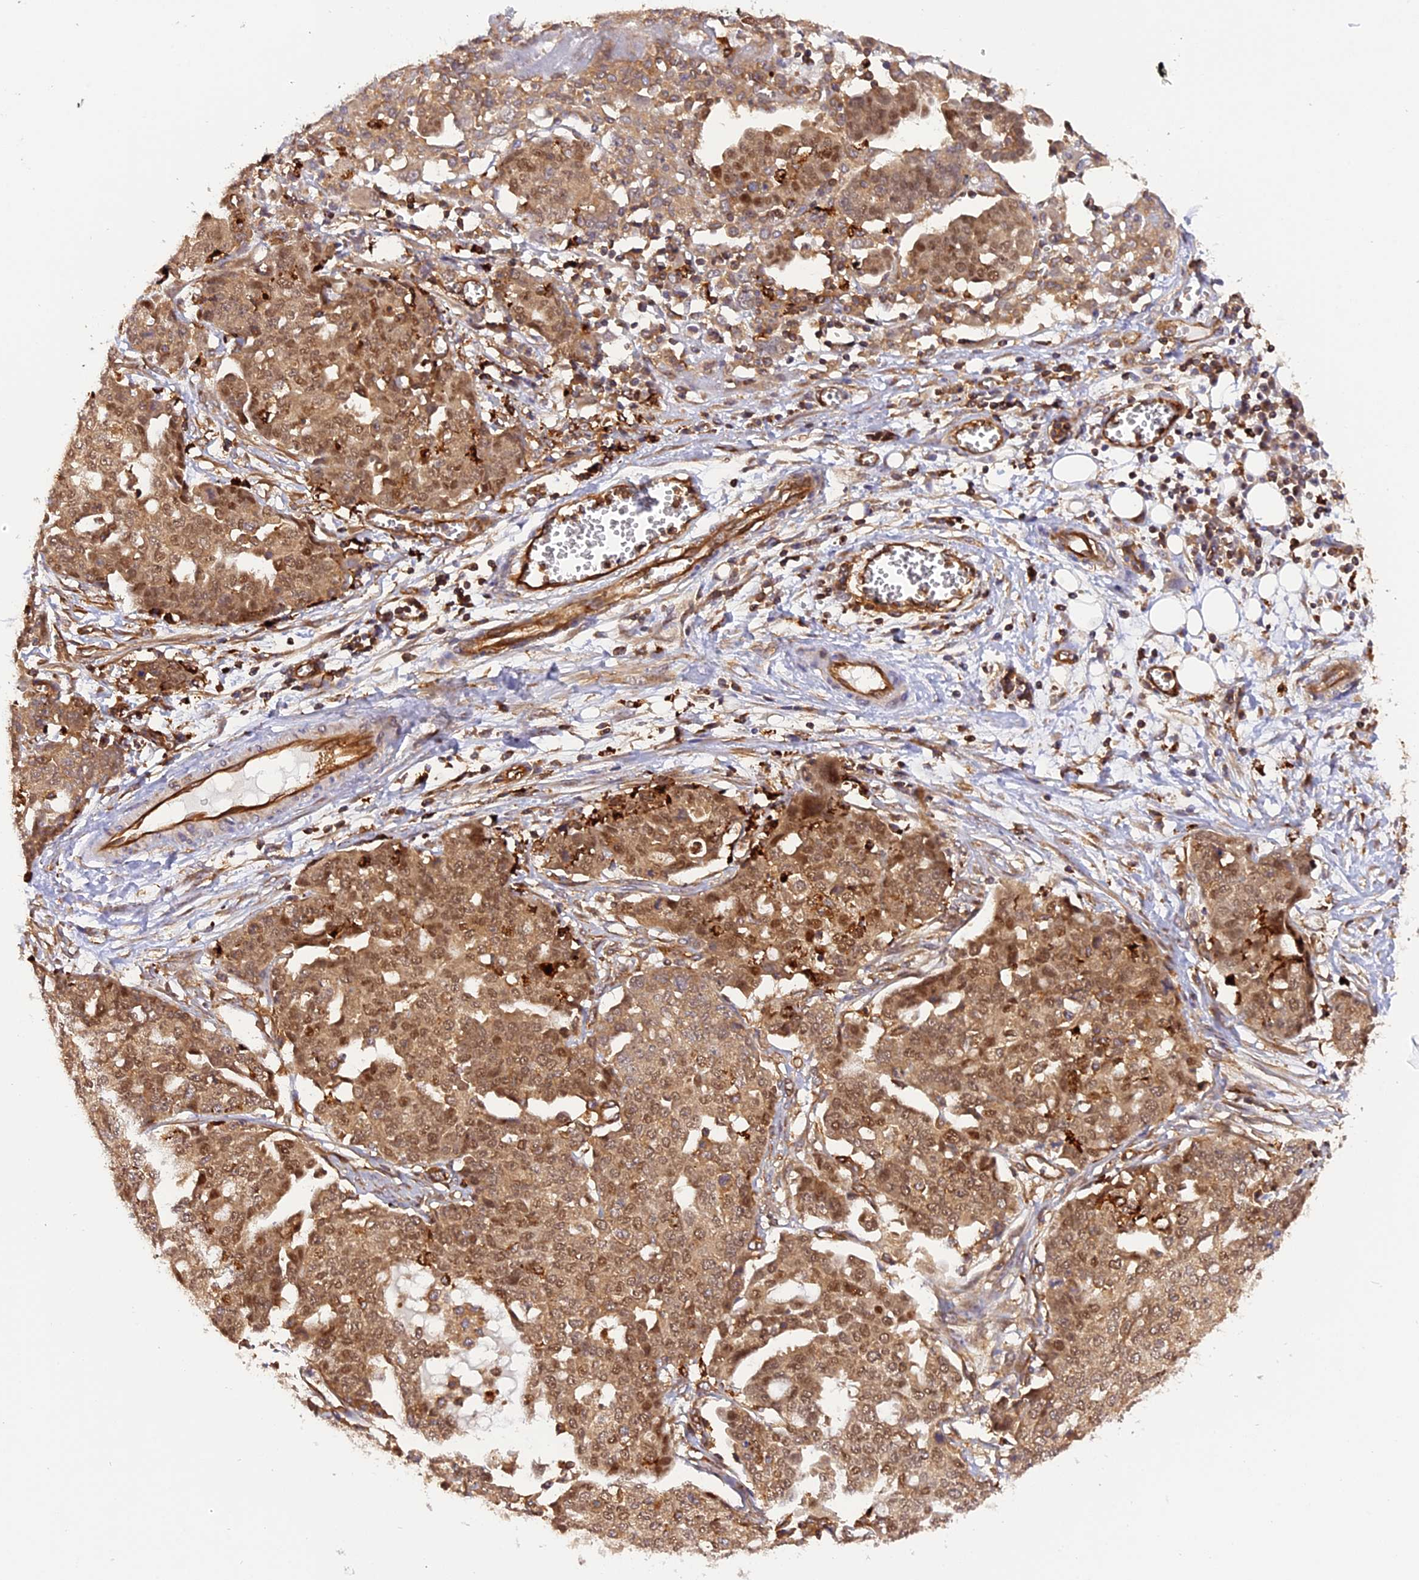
{"staining": {"intensity": "moderate", "quantity": ">75%", "location": "cytoplasmic/membranous,nuclear"}, "tissue": "ovarian cancer", "cell_type": "Tumor cells", "image_type": "cancer", "snomed": [{"axis": "morphology", "description": "Cystadenocarcinoma, serous, NOS"}, {"axis": "topography", "description": "Soft tissue"}, {"axis": "topography", "description": "Ovary"}], "caption": "Moderate cytoplasmic/membranous and nuclear staining for a protein is seen in approximately >75% of tumor cells of ovarian cancer using IHC.", "gene": "C5orf22", "patient": {"sex": "female", "age": 57}}